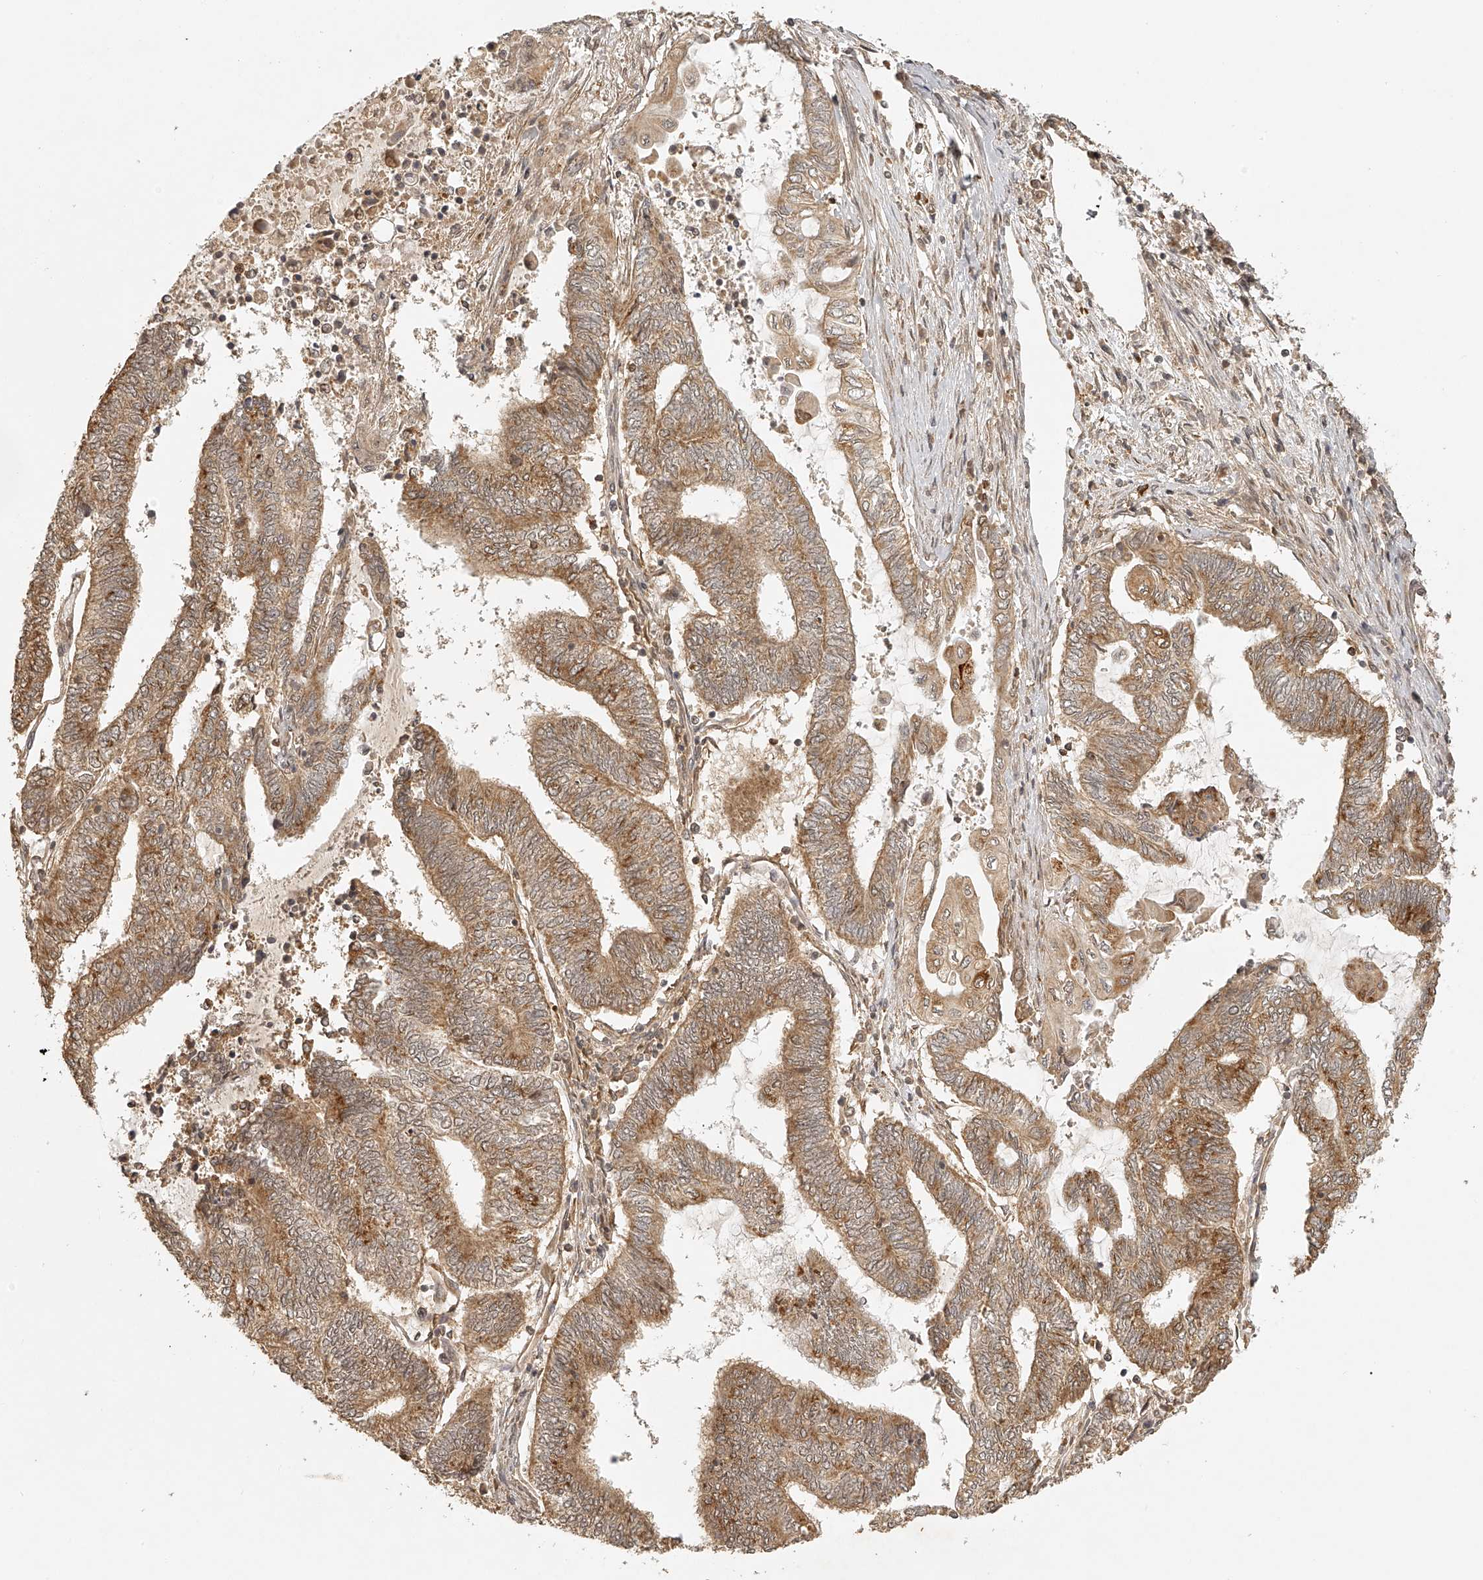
{"staining": {"intensity": "moderate", "quantity": ">75%", "location": "cytoplasmic/membranous"}, "tissue": "endometrial cancer", "cell_type": "Tumor cells", "image_type": "cancer", "snomed": [{"axis": "morphology", "description": "Adenocarcinoma, NOS"}, {"axis": "topography", "description": "Uterus"}, {"axis": "topography", "description": "Endometrium"}], "caption": "Human adenocarcinoma (endometrial) stained with a protein marker displays moderate staining in tumor cells.", "gene": "BCL2L11", "patient": {"sex": "female", "age": 70}}